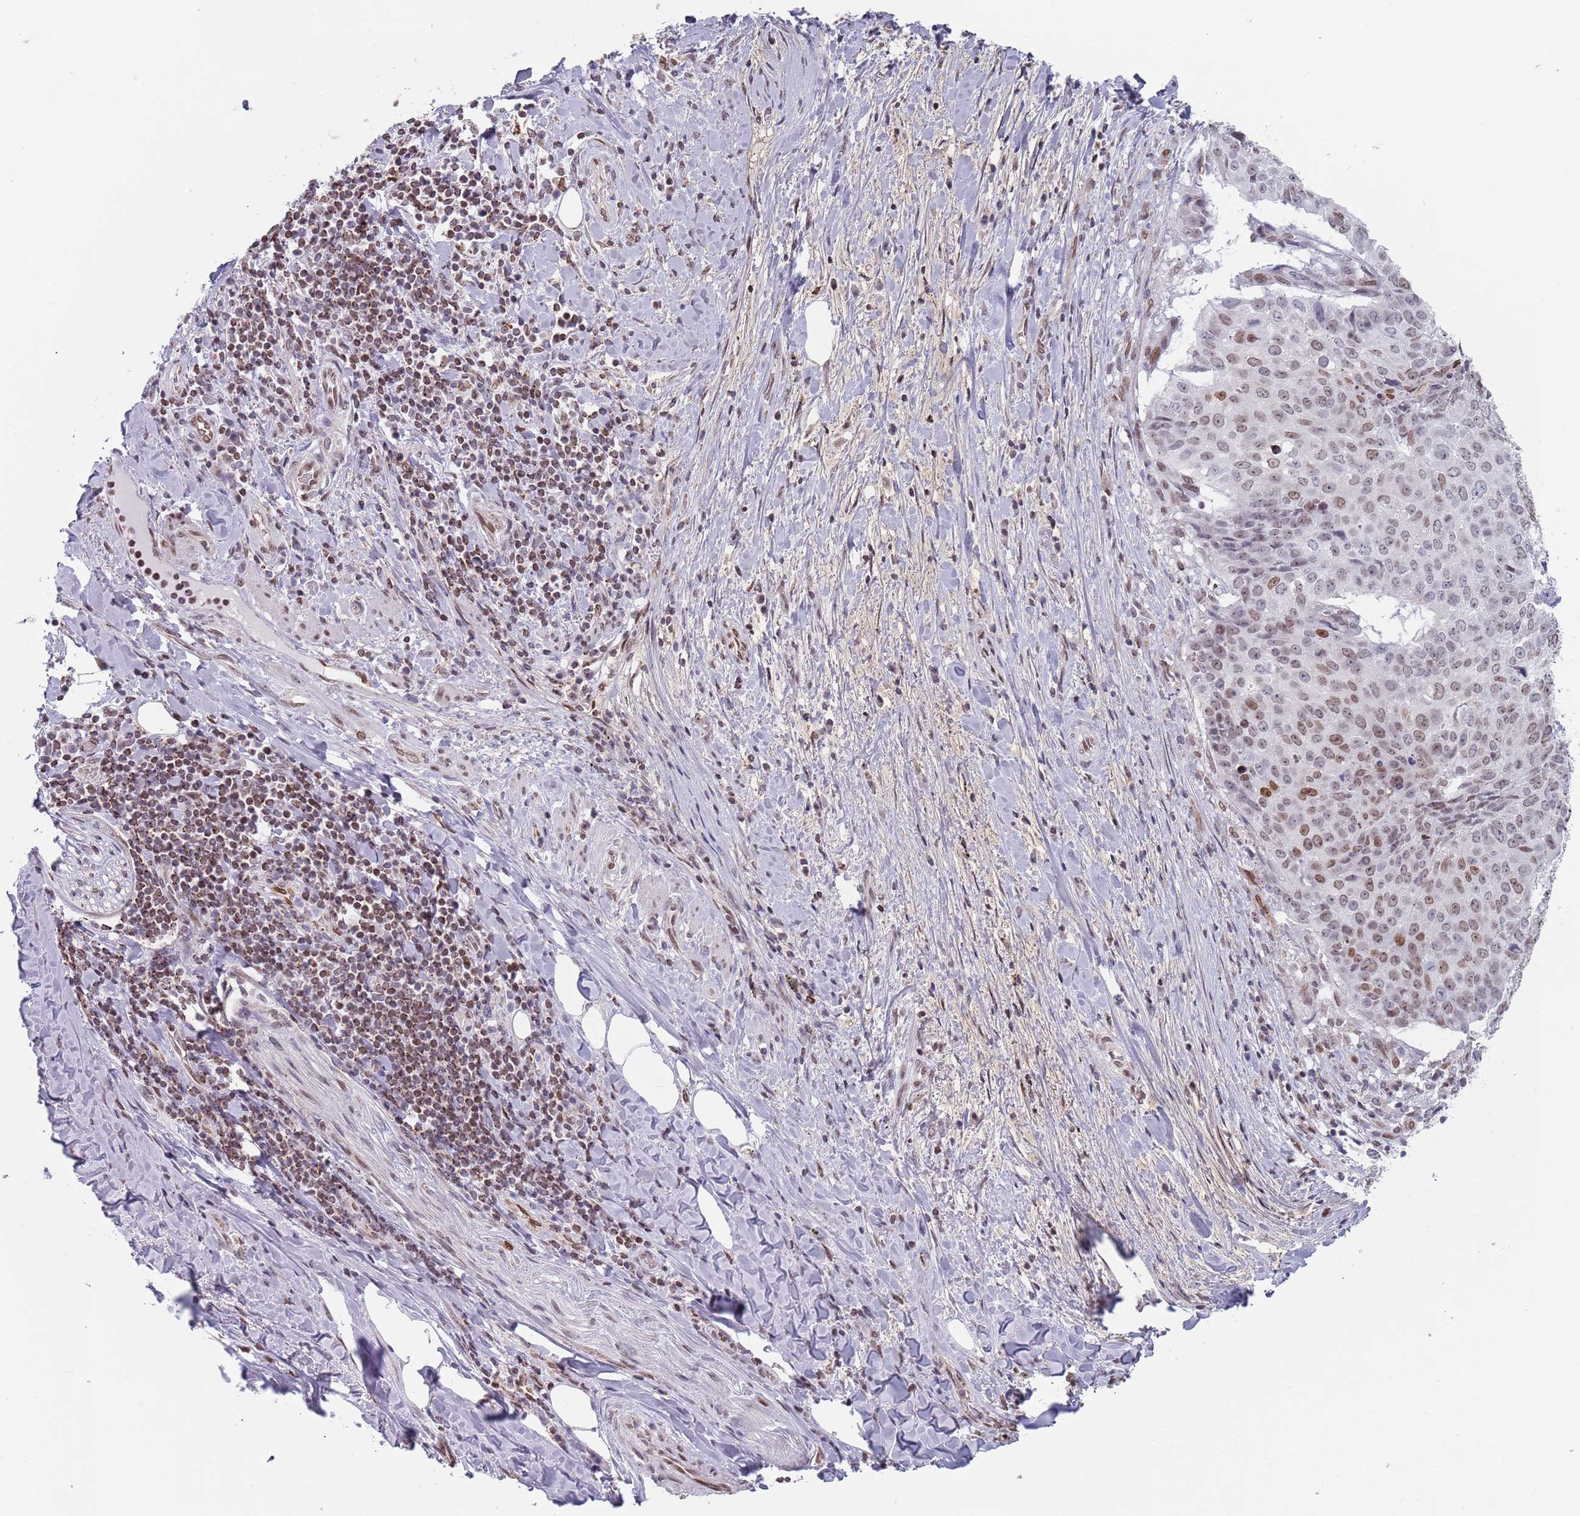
{"staining": {"intensity": "weak", "quantity": "<25%", "location": "nuclear"}, "tissue": "adipose tissue", "cell_type": "Adipocytes", "image_type": "normal", "snomed": [{"axis": "morphology", "description": "Normal tissue, NOS"}, {"axis": "morphology", "description": "Squamous cell carcinoma, NOS"}, {"axis": "topography", "description": "Bronchus"}, {"axis": "topography", "description": "Lung"}], "caption": "There is no significant staining in adipocytes of adipose tissue. (DAB IHC visualized using brightfield microscopy, high magnification).", "gene": "MFSD12", "patient": {"sex": "male", "age": 64}}